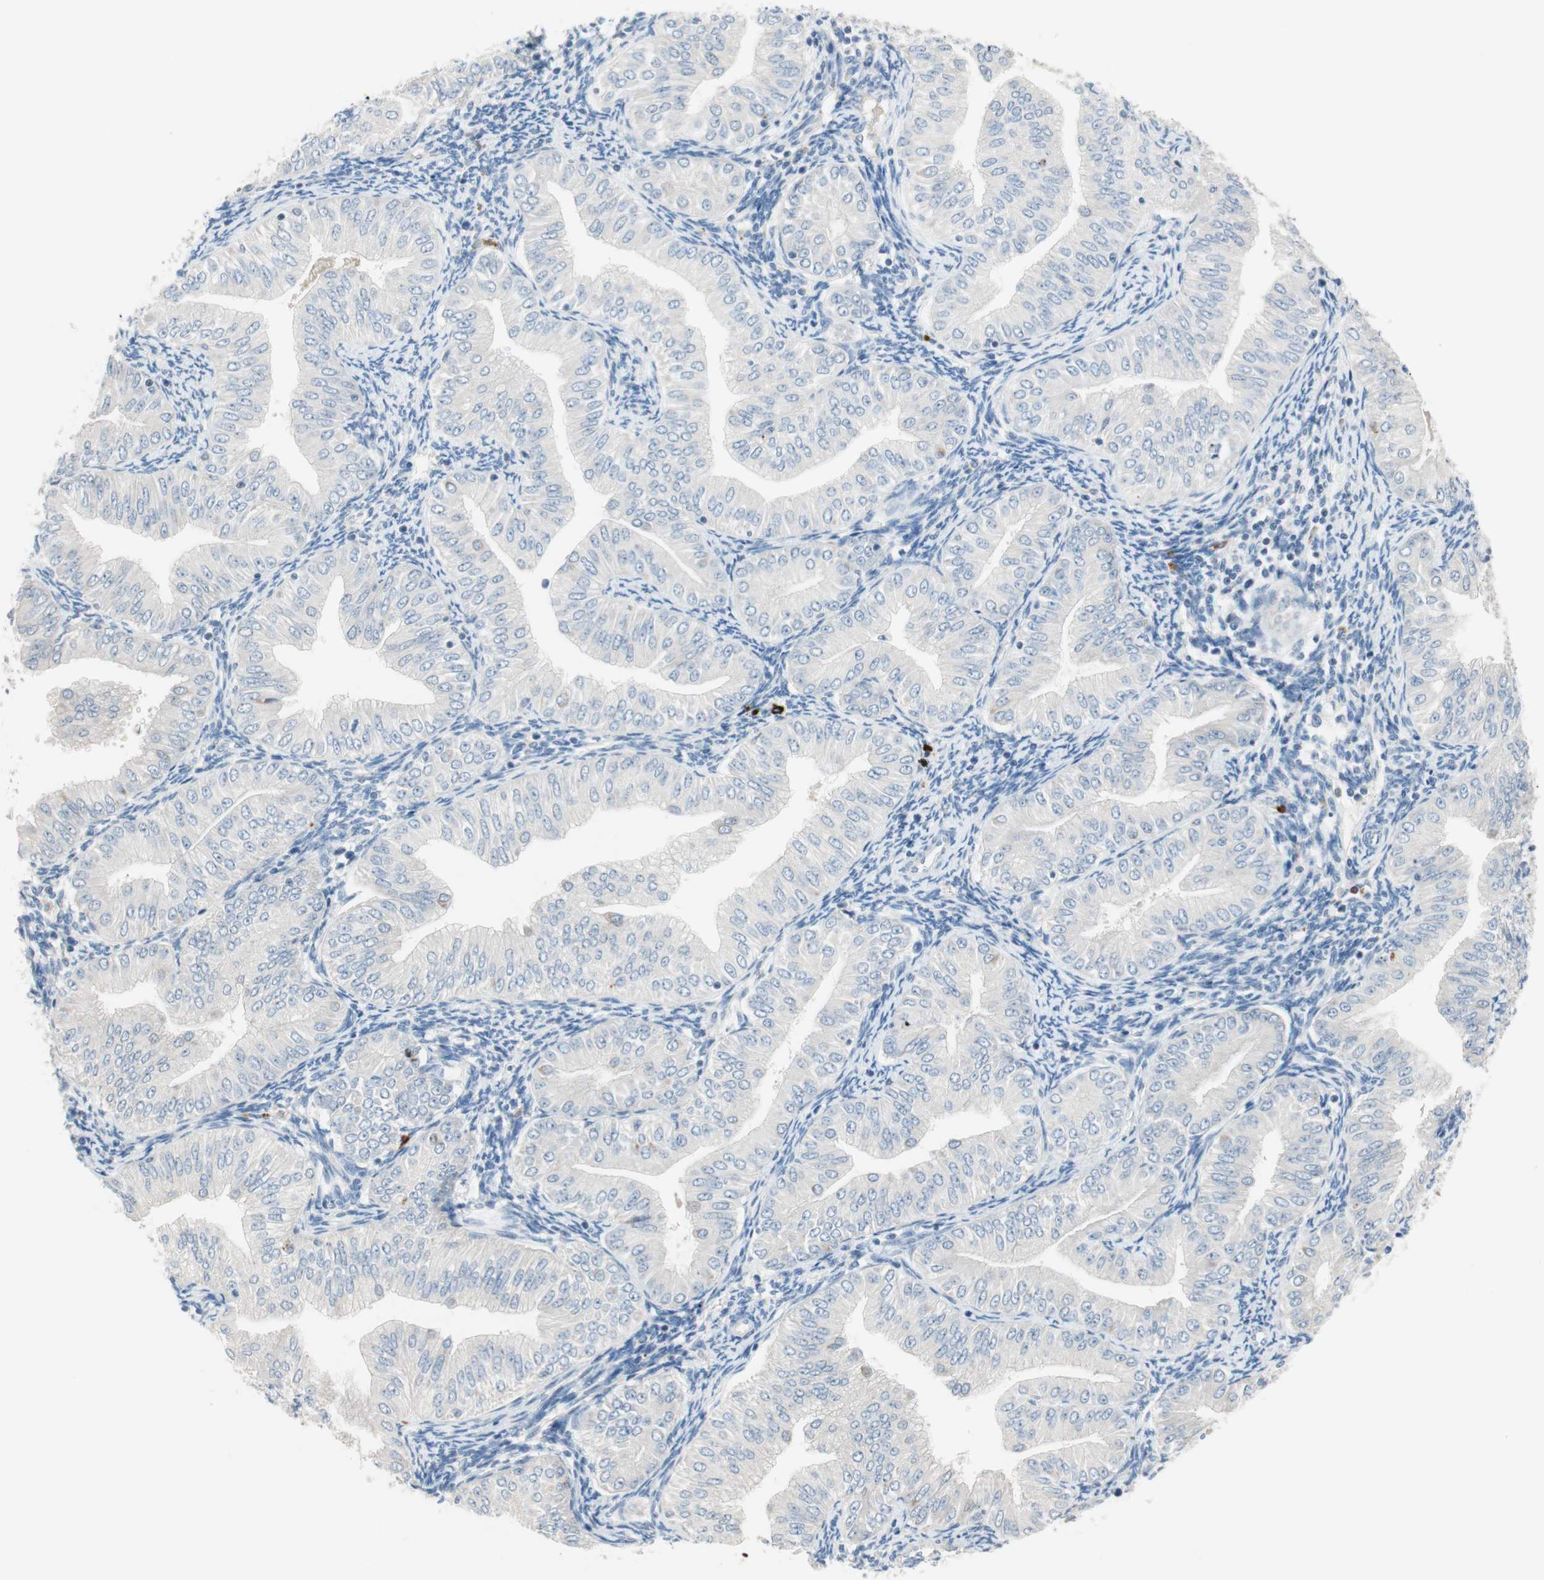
{"staining": {"intensity": "negative", "quantity": "none", "location": "none"}, "tissue": "endometrial cancer", "cell_type": "Tumor cells", "image_type": "cancer", "snomed": [{"axis": "morphology", "description": "Normal tissue, NOS"}, {"axis": "morphology", "description": "Adenocarcinoma, NOS"}, {"axis": "topography", "description": "Endometrium"}], "caption": "DAB immunohistochemical staining of adenocarcinoma (endometrial) reveals no significant positivity in tumor cells.", "gene": "PDZK1", "patient": {"sex": "female", "age": 53}}